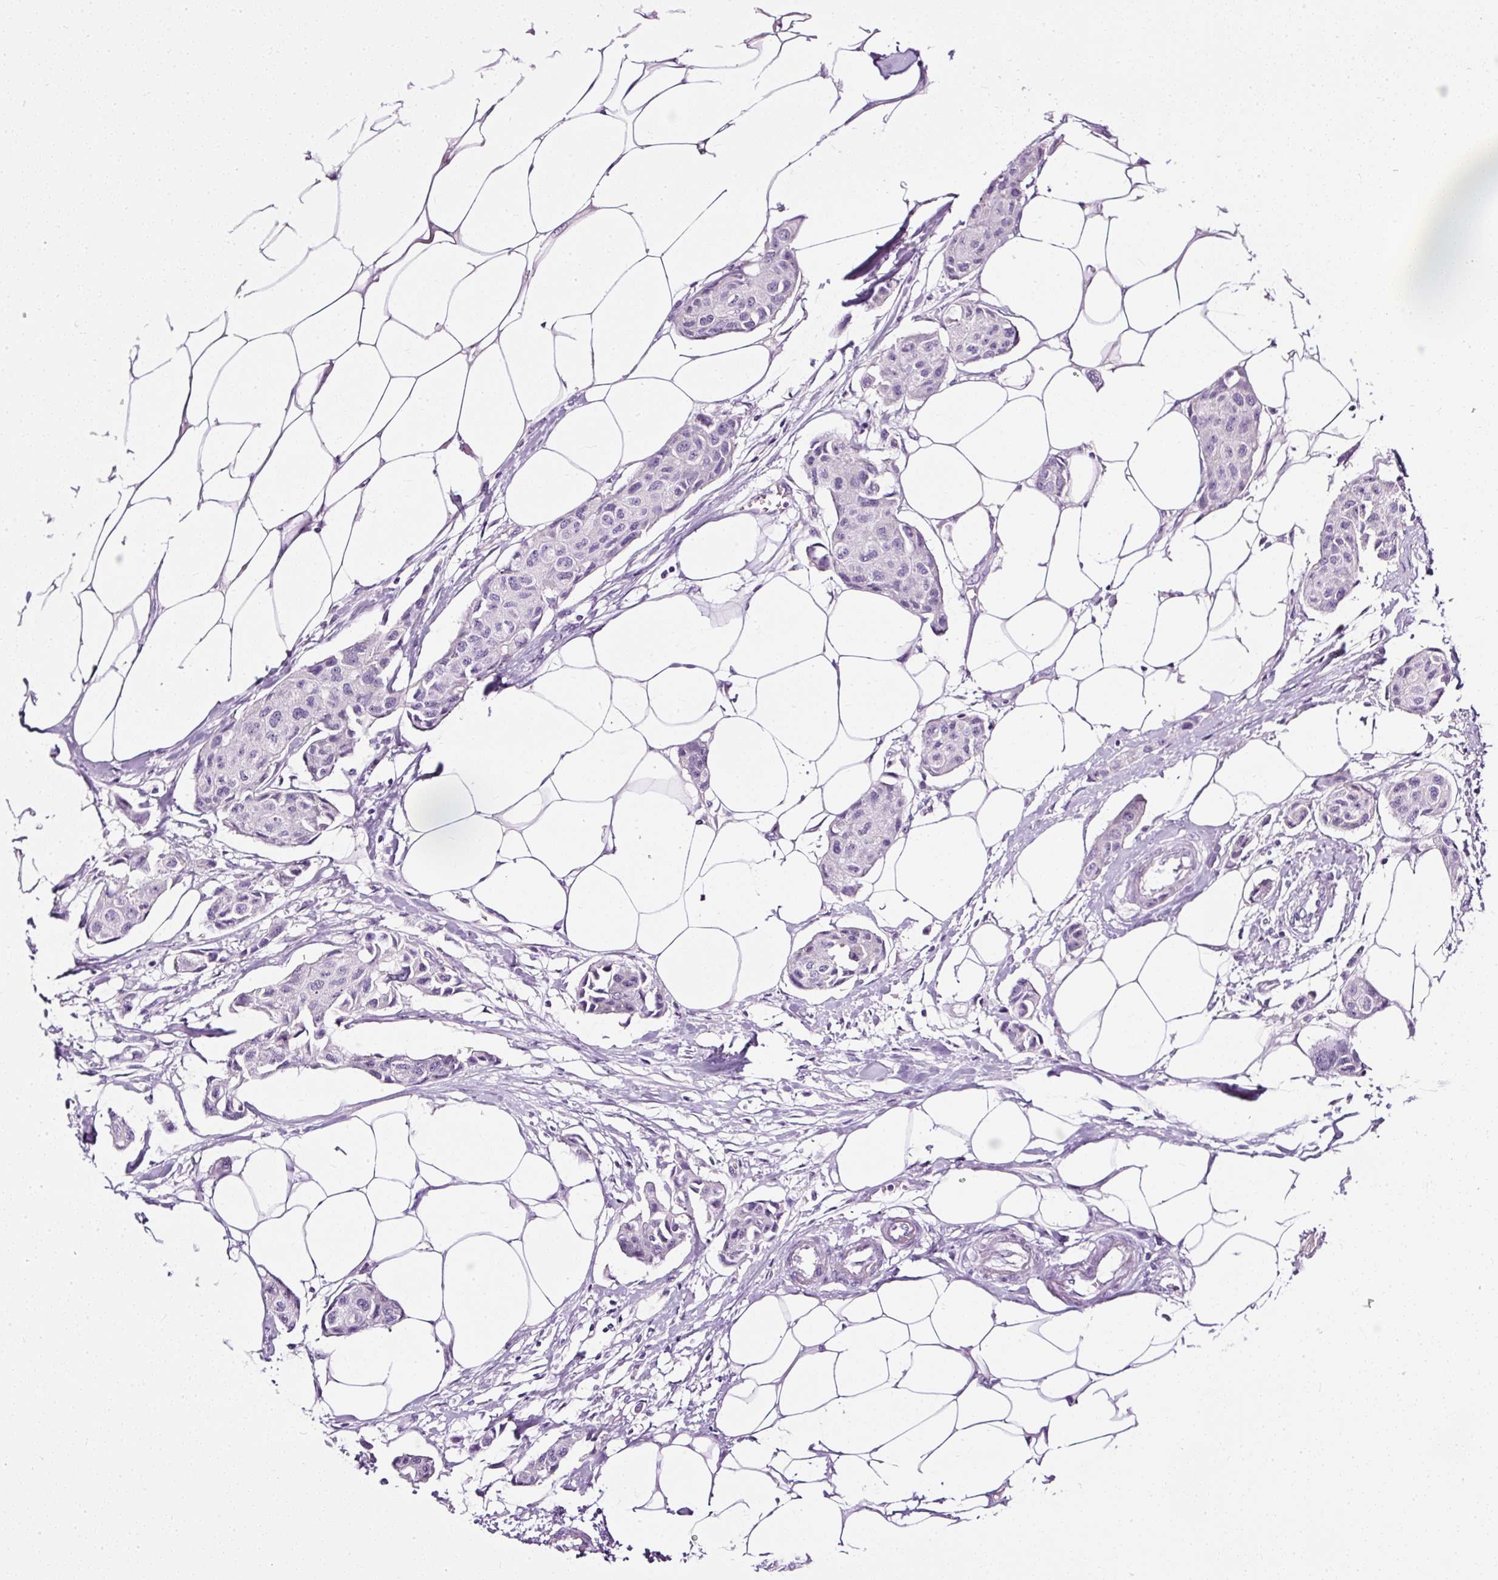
{"staining": {"intensity": "negative", "quantity": "none", "location": "none"}, "tissue": "breast cancer", "cell_type": "Tumor cells", "image_type": "cancer", "snomed": [{"axis": "morphology", "description": "Duct carcinoma"}, {"axis": "topography", "description": "Breast"}, {"axis": "topography", "description": "Lymph node"}], "caption": "The immunohistochemistry histopathology image has no significant expression in tumor cells of intraductal carcinoma (breast) tissue.", "gene": "ATP2A1", "patient": {"sex": "female", "age": 80}}